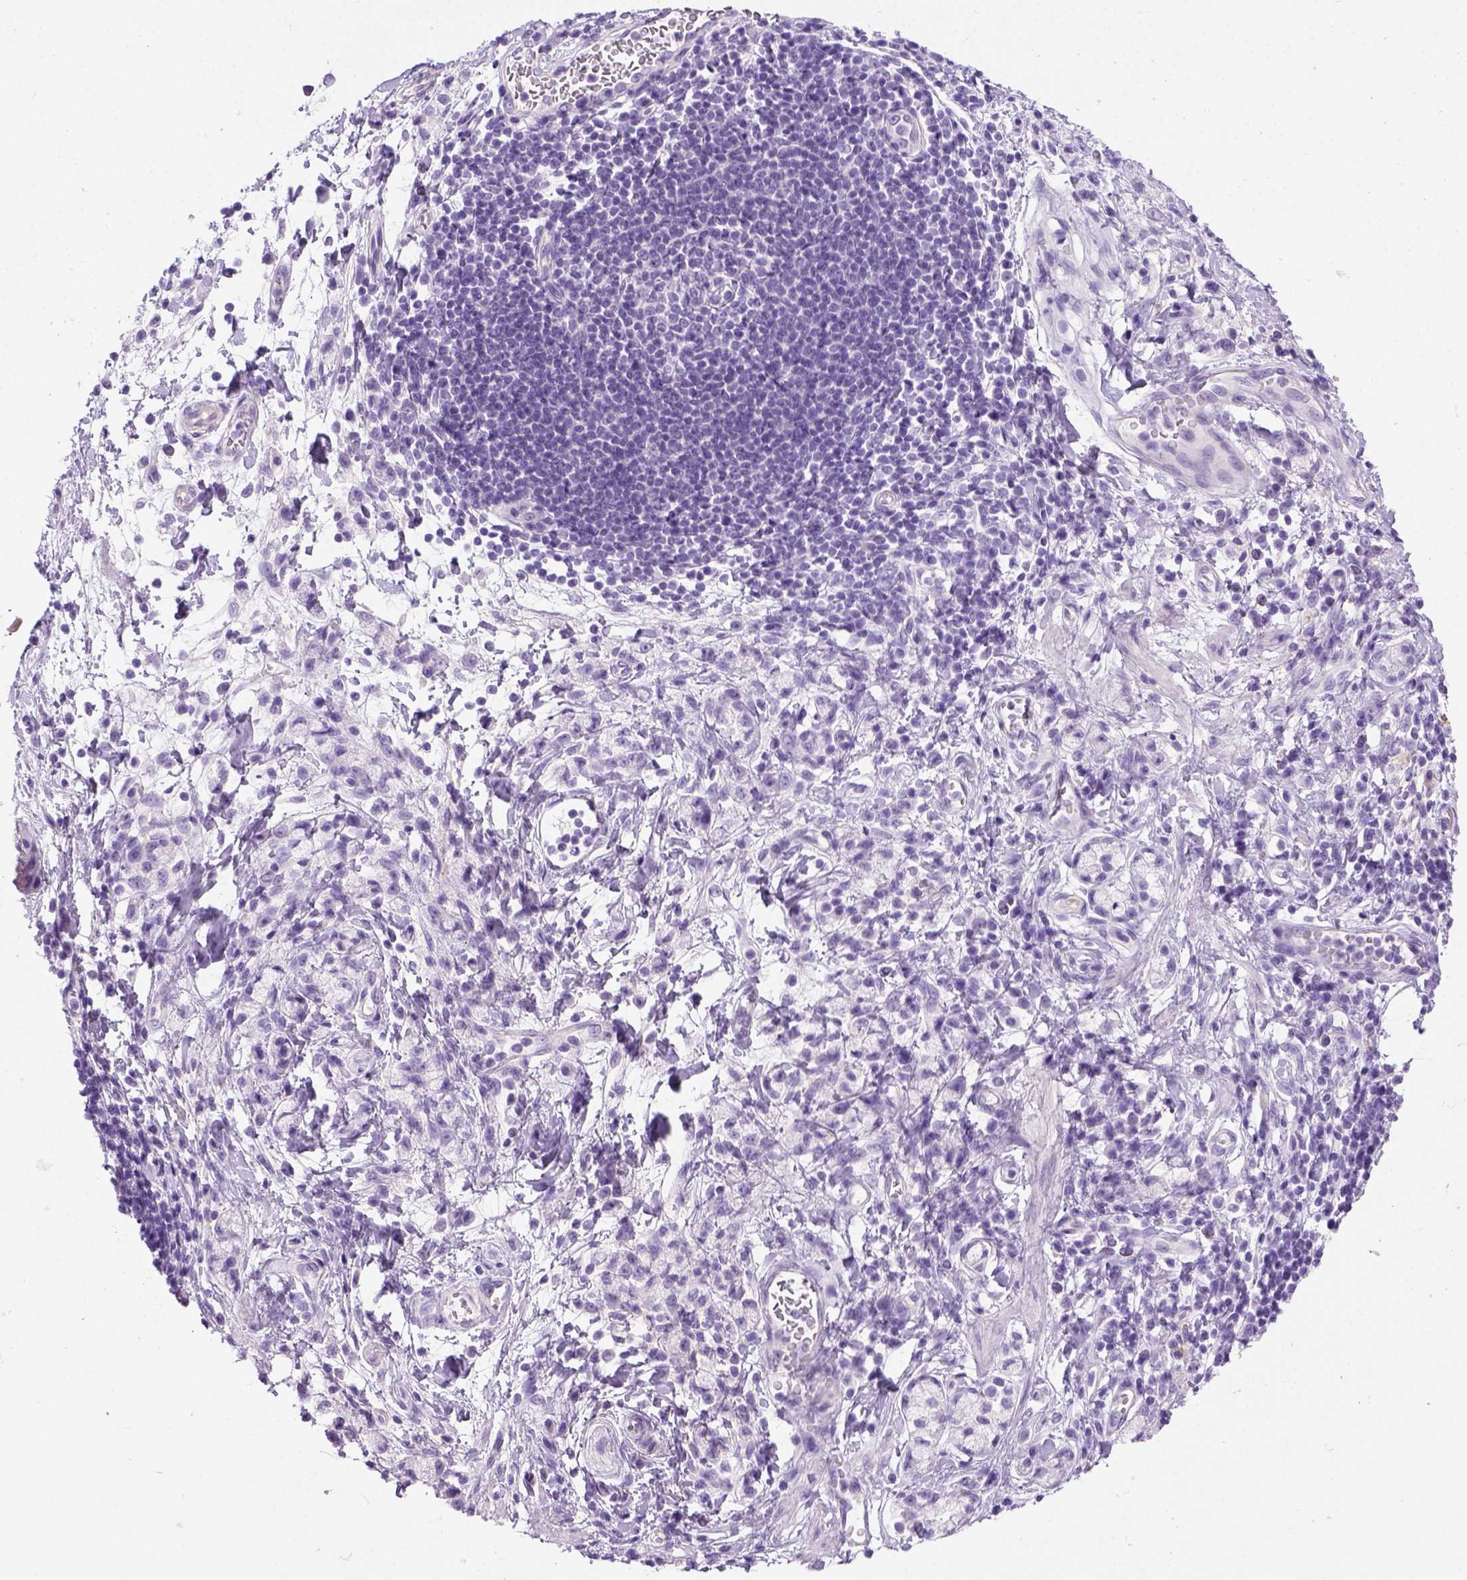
{"staining": {"intensity": "negative", "quantity": "none", "location": "none"}, "tissue": "stomach cancer", "cell_type": "Tumor cells", "image_type": "cancer", "snomed": [{"axis": "morphology", "description": "Adenocarcinoma, NOS"}, {"axis": "topography", "description": "Stomach"}], "caption": "High power microscopy histopathology image of an immunohistochemistry (IHC) image of stomach cancer (adenocarcinoma), revealing no significant staining in tumor cells. (DAB (3,3'-diaminobenzidine) immunohistochemistry (IHC) visualized using brightfield microscopy, high magnification).", "gene": "KRT71", "patient": {"sex": "male", "age": 58}}